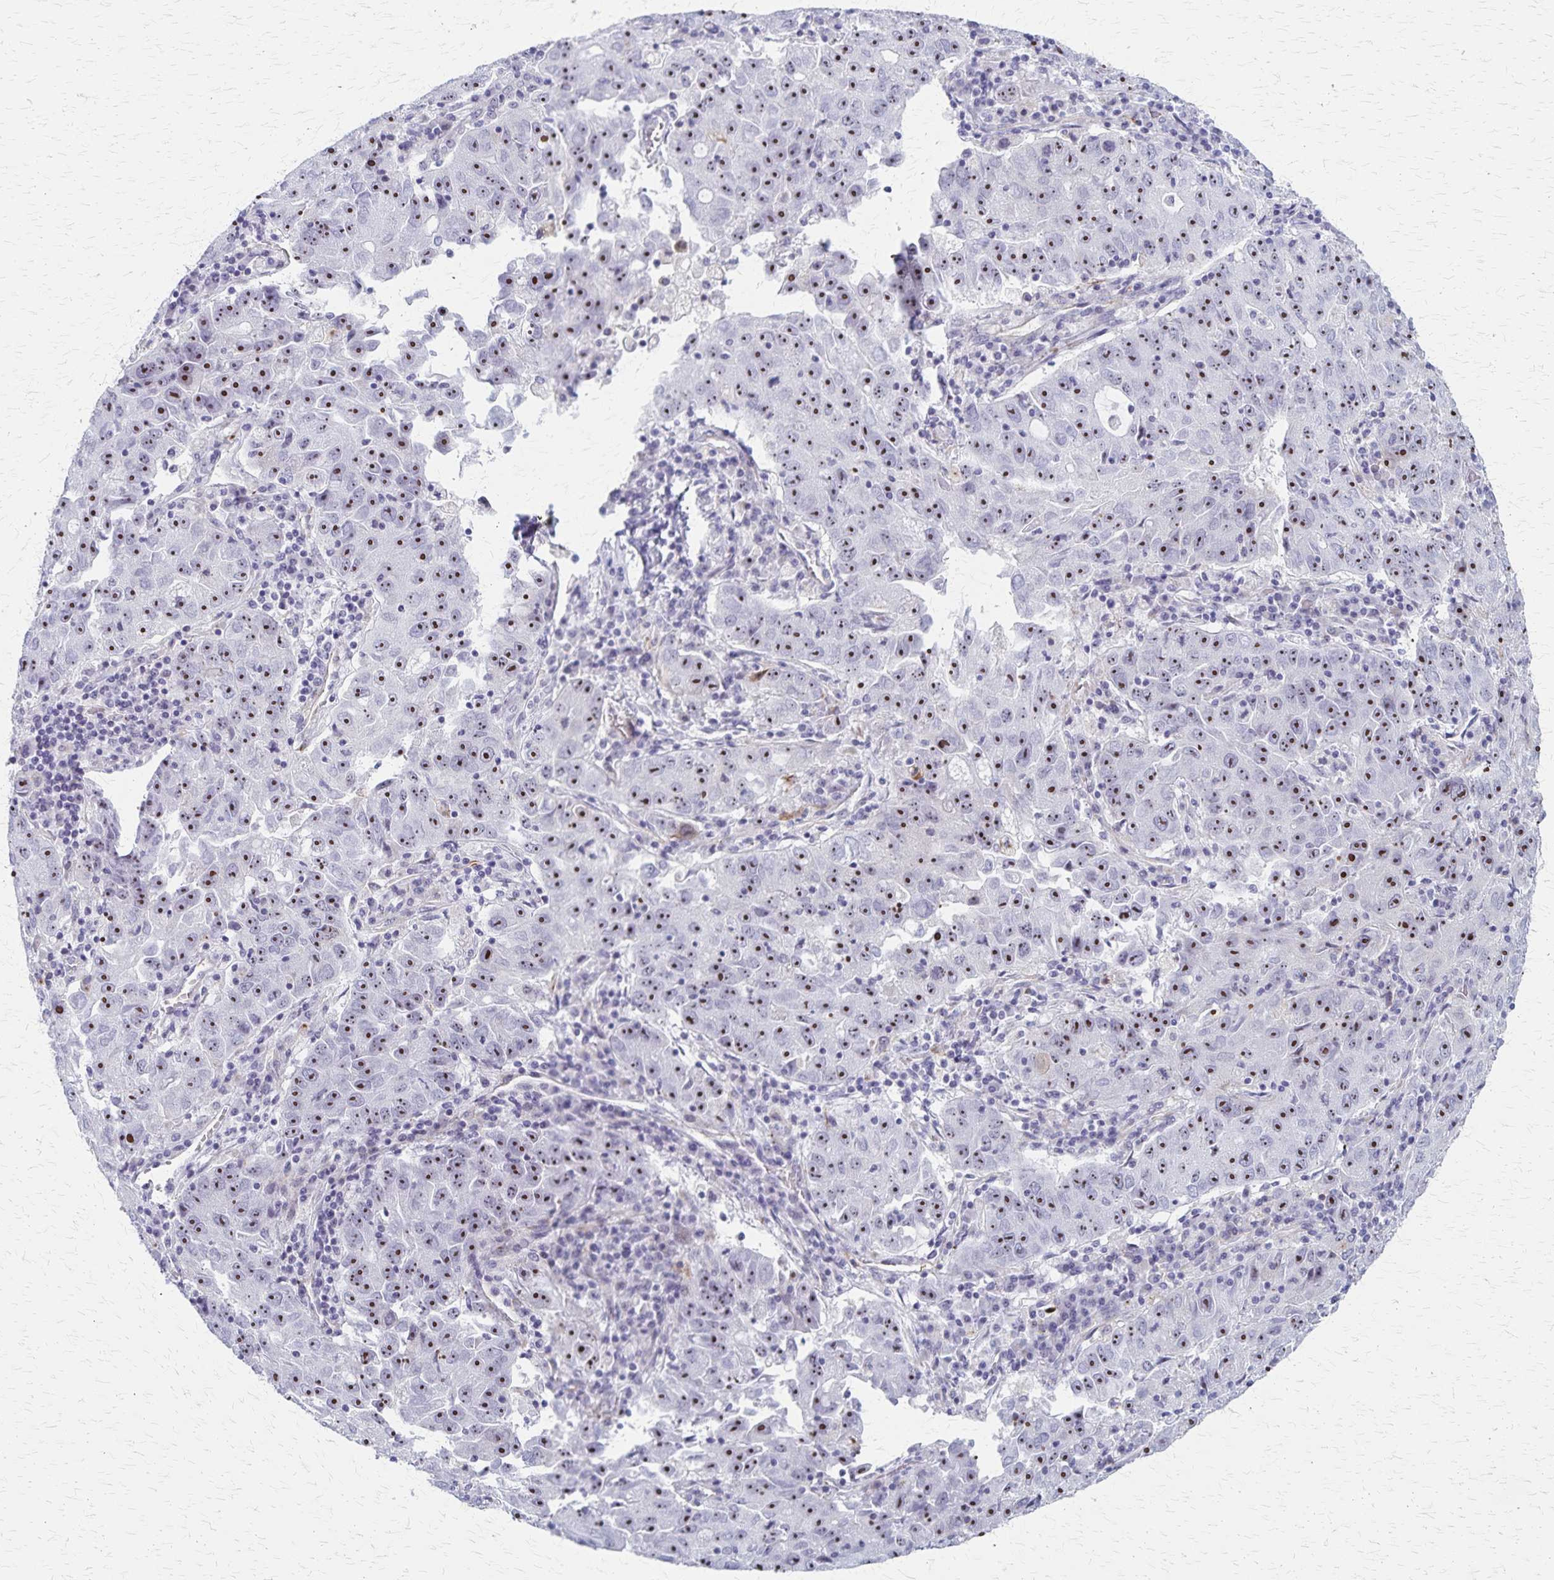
{"staining": {"intensity": "moderate", "quantity": ">75%", "location": "nuclear"}, "tissue": "lung cancer", "cell_type": "Tumor cells", "image_type": "cancer", "snomed": [{"axis": "morphology", "description": "Normal morphology"}, {"axis": "morphology", "description": "Adenocarcinoma, NOS"}, {"axis": "topography", "description": "Lymph node"}, {"axis": "topography", "description": "Lung"}], "caption": "Lung cancer (adenocarcinoma) tissue reveals moderate nuclear staining in approximately >75% of tumor cells, visualized by immunohistochemistry.", "gene": "DLK2", "patient": {"sex": "female", "age": 57}}